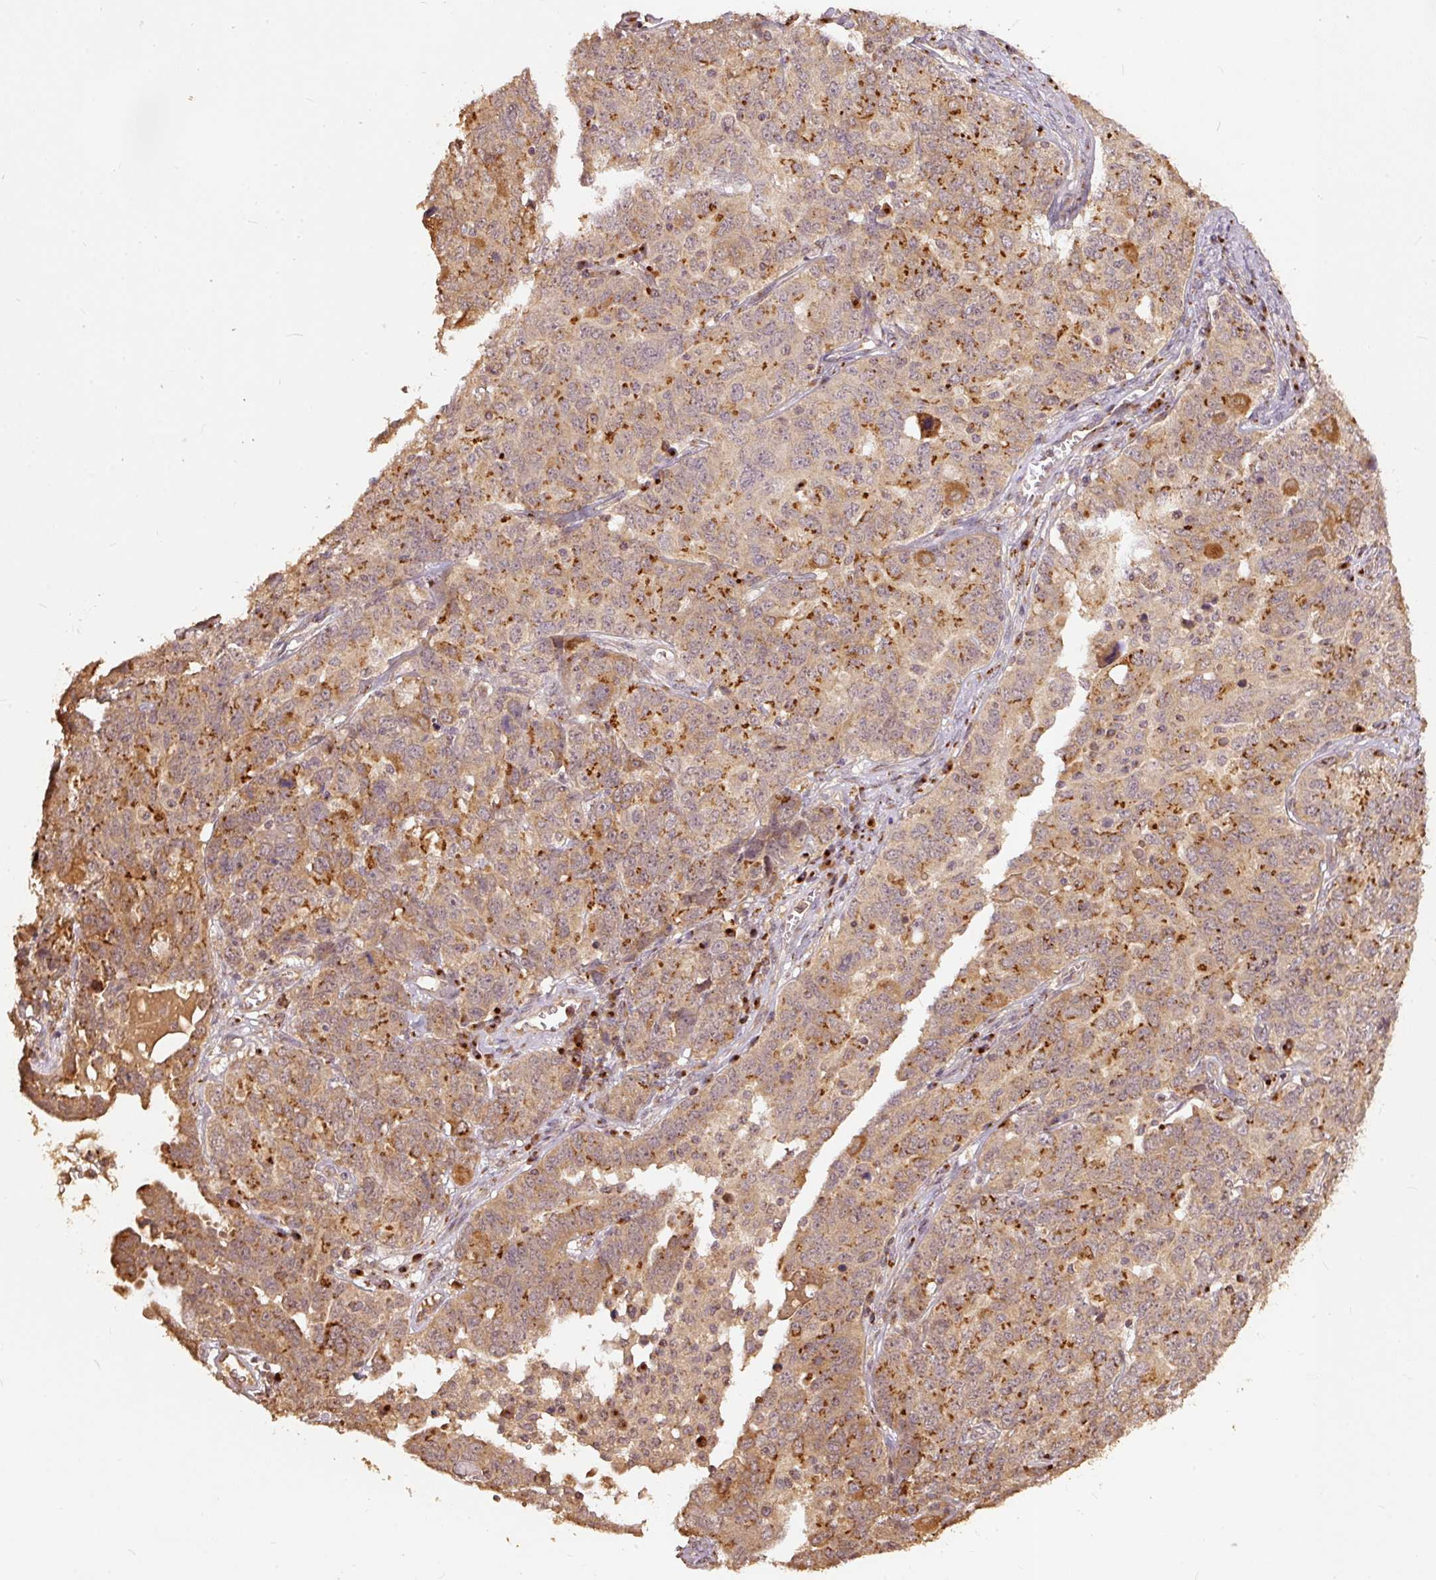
{"staining": {"intensity": "moderate", "quantity": ">75%", "location": "cytoplasmic/membranous"}, "tissue": "ovarian cancer", "cell_type": "Tumor cells", "image_type": "cancer", "snomed": [{"axis": "morphology", "description": "Carcinoma, endometroid"}, {"axis": "topography", "description": "Ovary"}], "caption": "Ovarian cancer stained with immunohistochemistry exhibits moderate cytoplasmic/membranous positivity in about >75% of tumor cells.", "gene": "FUT8", "patient": {"sex": "female", "age": 62}}